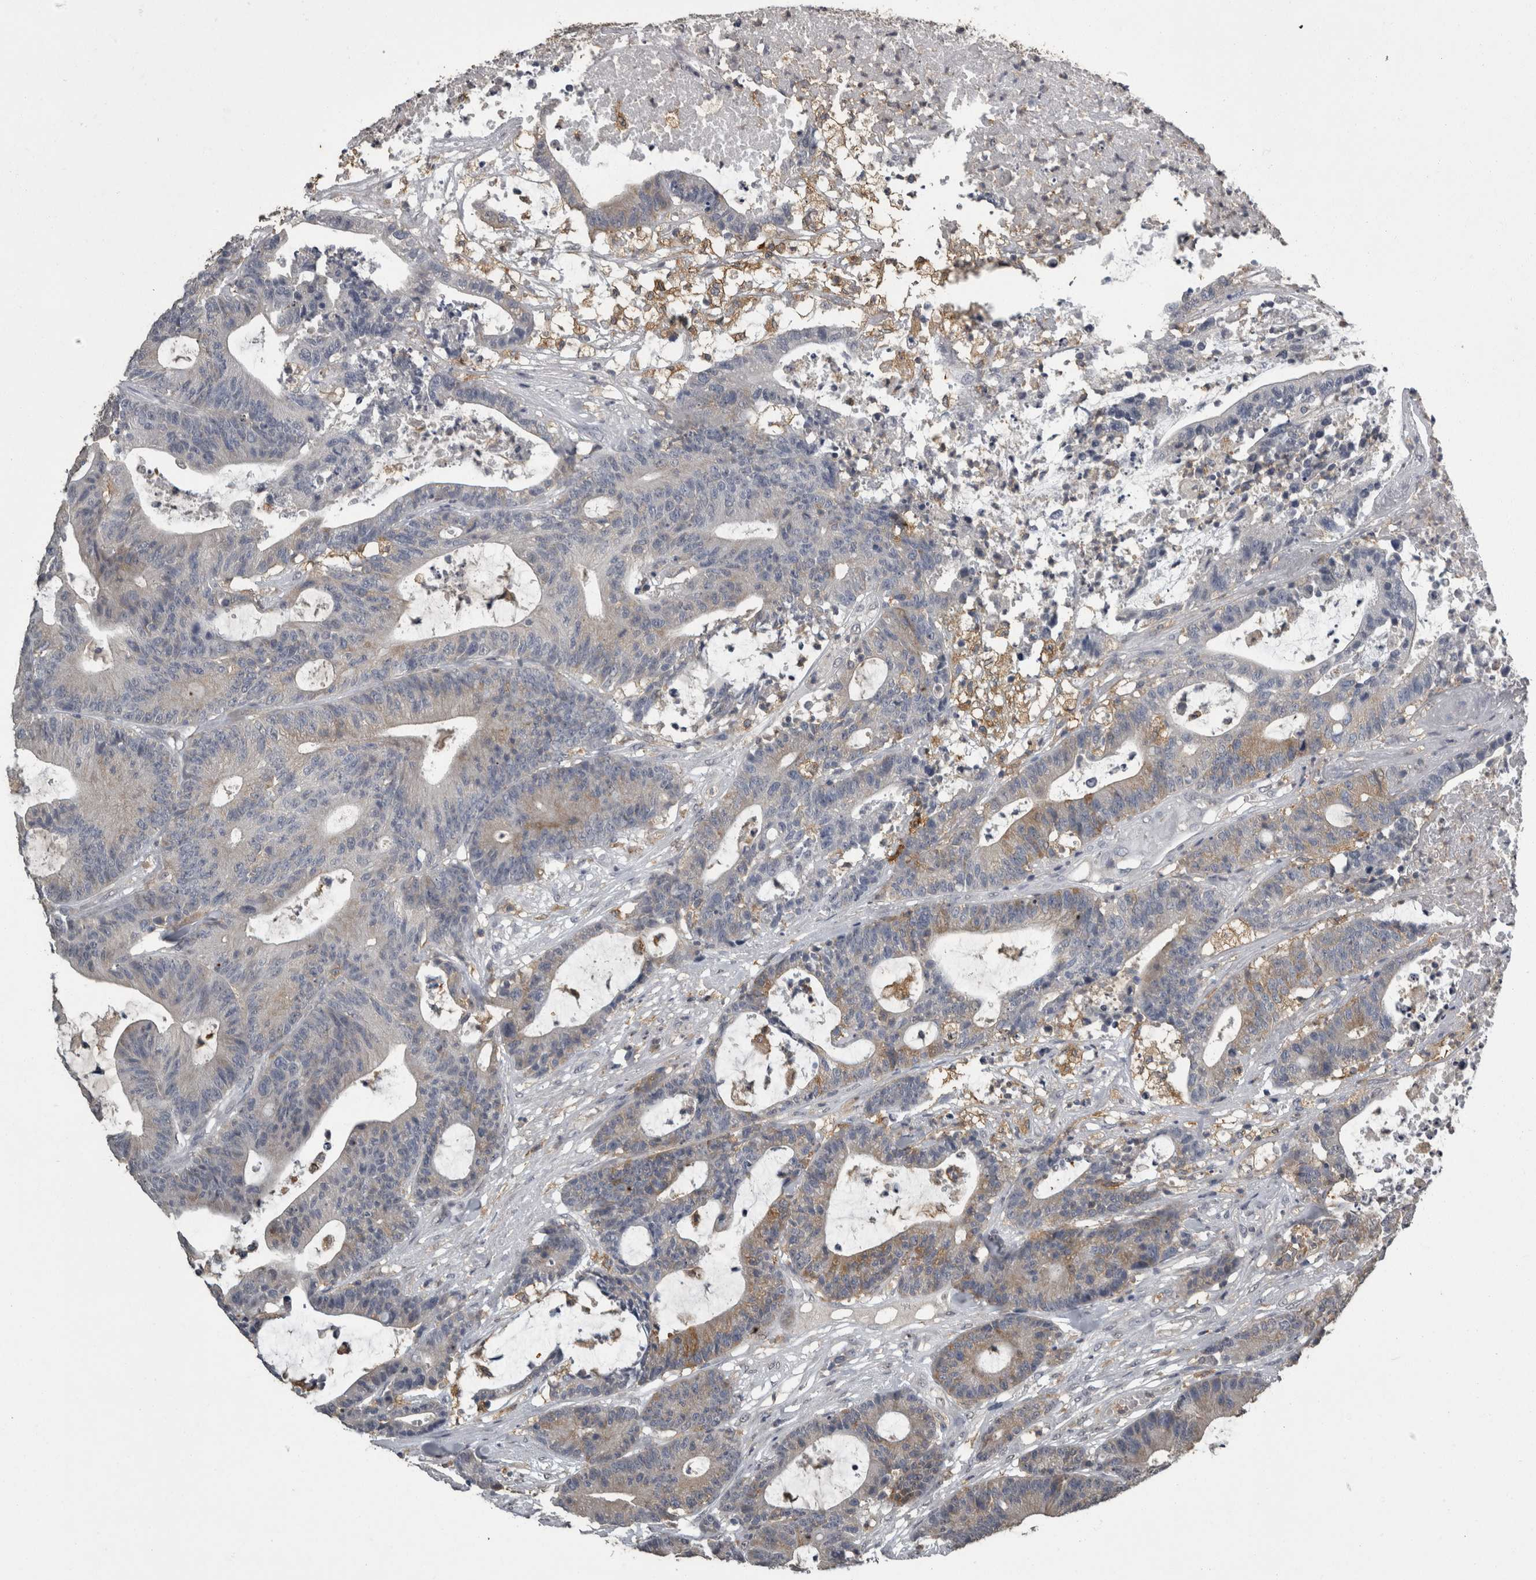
{"staining": {"intensity": "weak", "quantity": "<25%", "location": "cytoplasmic/membranous"}, "tissue": "colorectal cancer", "cell_type": "Tumor cells", "image_type": "cancer", "snomed": [{"axis": "morphology", "description": "Adenocarcinoma, NOS"}, {"axis": "topography", "description": "Colon"}], "caption": "Immunohistochemistry (IHC) micrograph of colorectal cancer (adenocarcinoma) stained for a protein (brown), which shows no positivity in tumor cells. Brightfield microscopy of IHC stained with DAB (3,3'-diaminobenzidine) (brown) and hematoxylin (blue), captured at high magnification.", "gene": "PIK3AP1", "patient": {"sex": "female", "age": 84}}